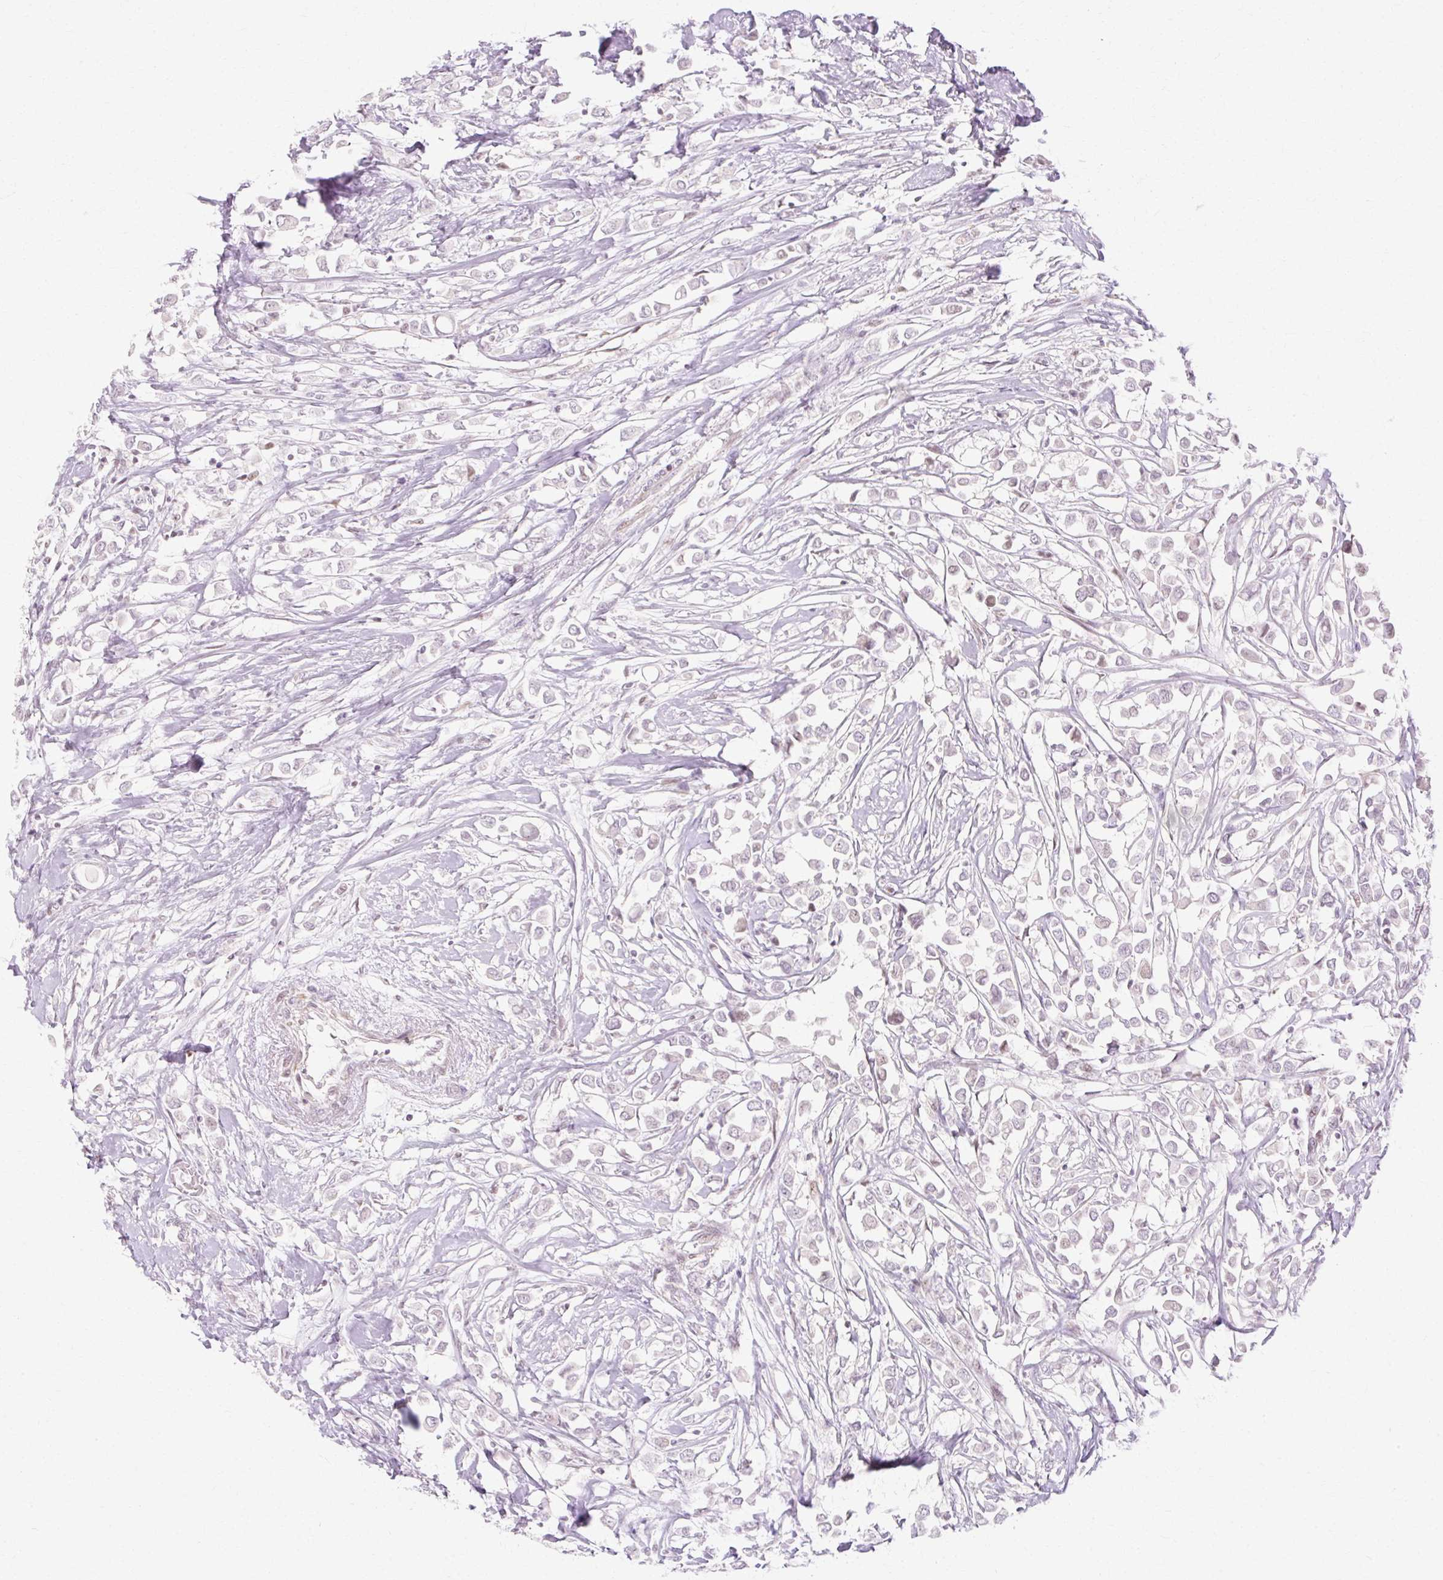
{"staining": {"intensity": "weak", "quantity": "<25%", "location": "nuclear"}, "tissue": "breast cancer", "cell_type": "Tumor cells", "image_type": "cancer", "snomed": [{"axis": "morphology", "description": "Duct carcinoma"}, {"axis": "topography", "description": "Breast"}], "caption": "An IHC micrograph of breast infiltrating ductal carcinoma is shown. There is no staining in tumor cells of breast infiltrating ductal carcinoma.", "gene": "C3orf49", "patient": {"sex": "female", "age": 61}}